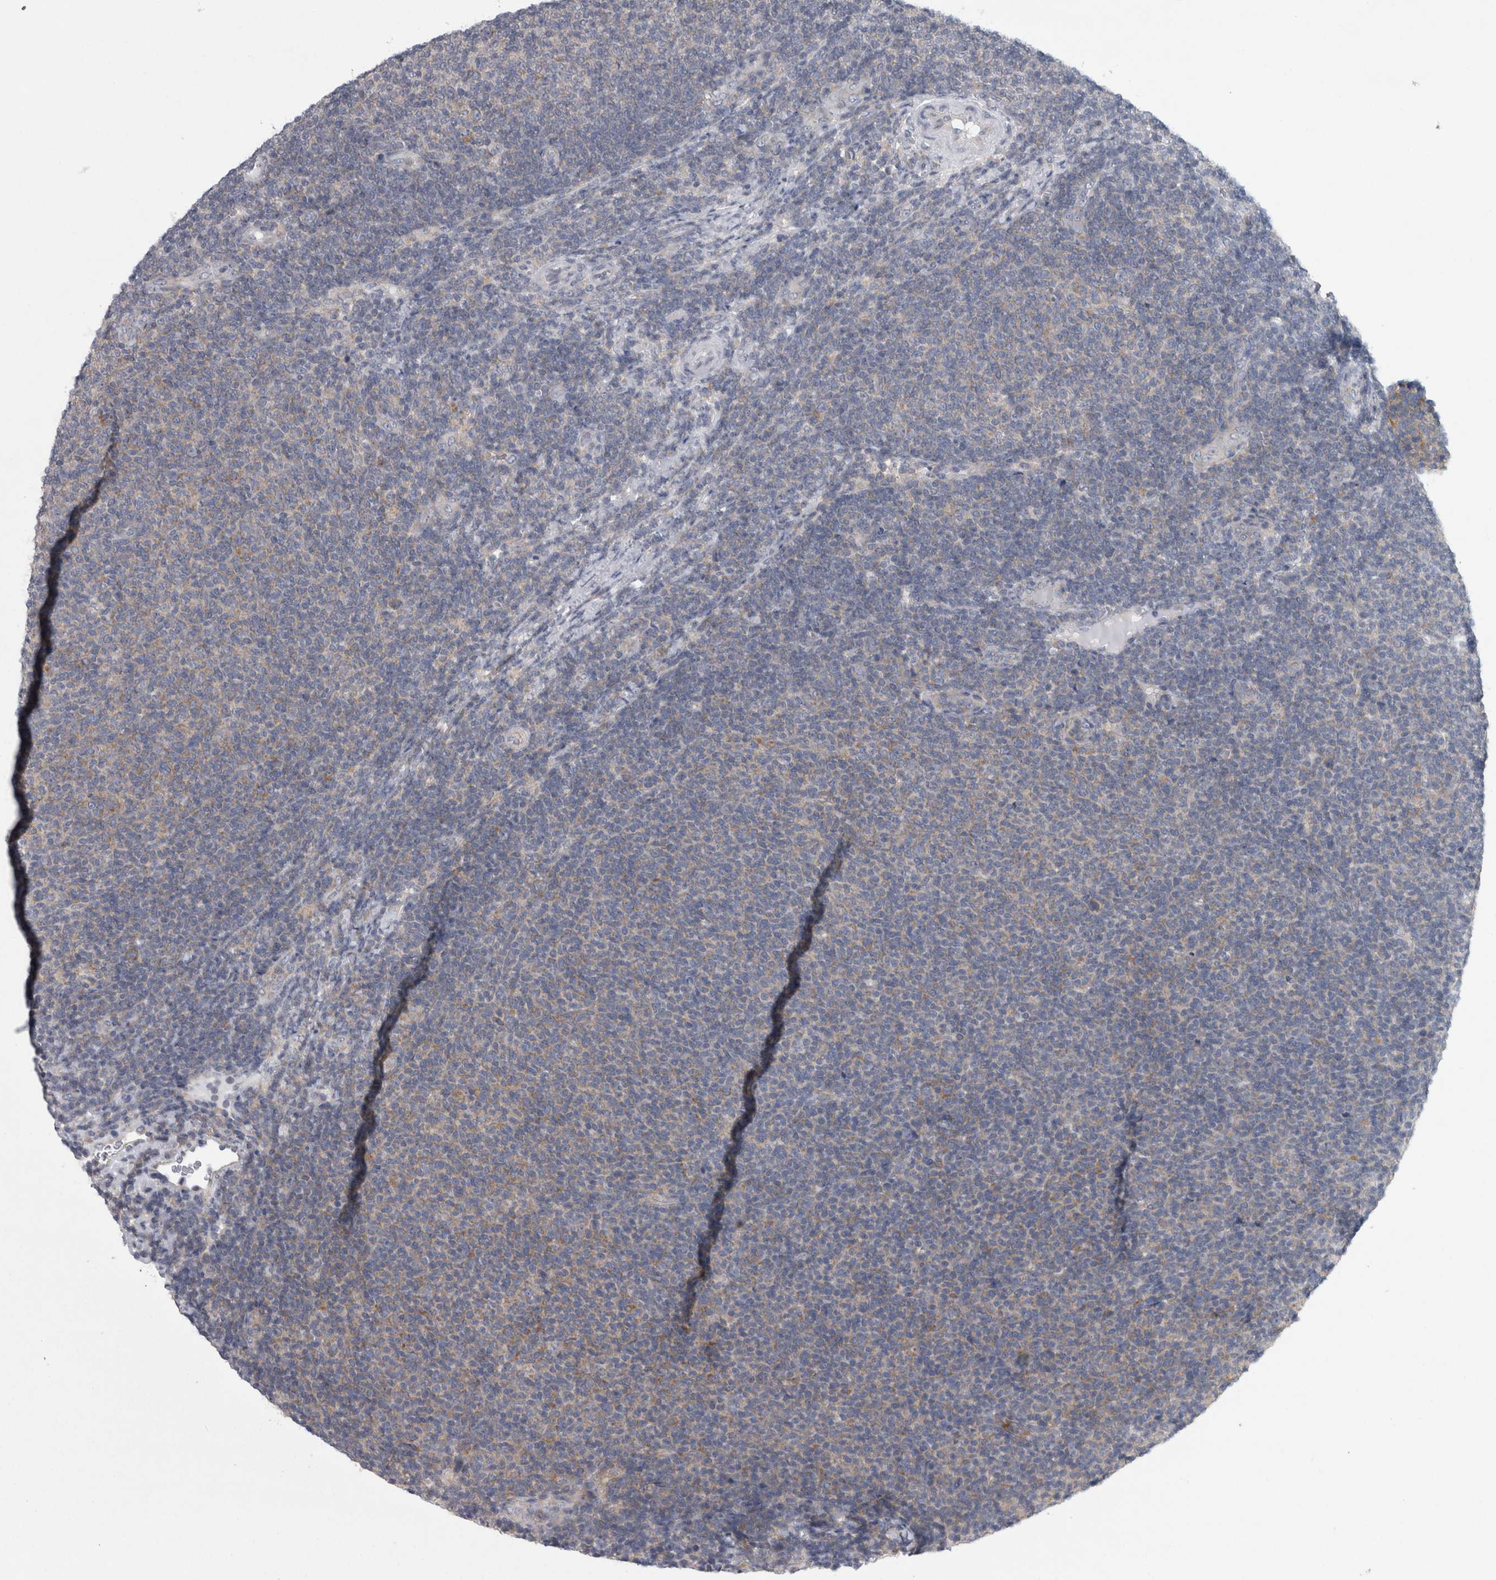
{"staining": {"intensity": "weak", "quantity": "25%-75%", "location": "cytoplasmic/membranous"}, "tissue": "lymphoma", "cell_type": "Tumor cells", "image_type": "cancer", "snomed": [{"axis": "morphology", "description": "Malignant lymphoma, non-Hodgkin's type, Low grade"}, {"axis": "topography", "description": "Lymph node"}], "caption": "A photomicrograph of human malignant lymphoma, non-Hodgkin's type (low-grade) stained for a protein demonstrates weak cytoplasmic/membranous brown staining in tumor cells.", "gene": "PRRC2C", "patient": {"sex": "male", "age": 66}}